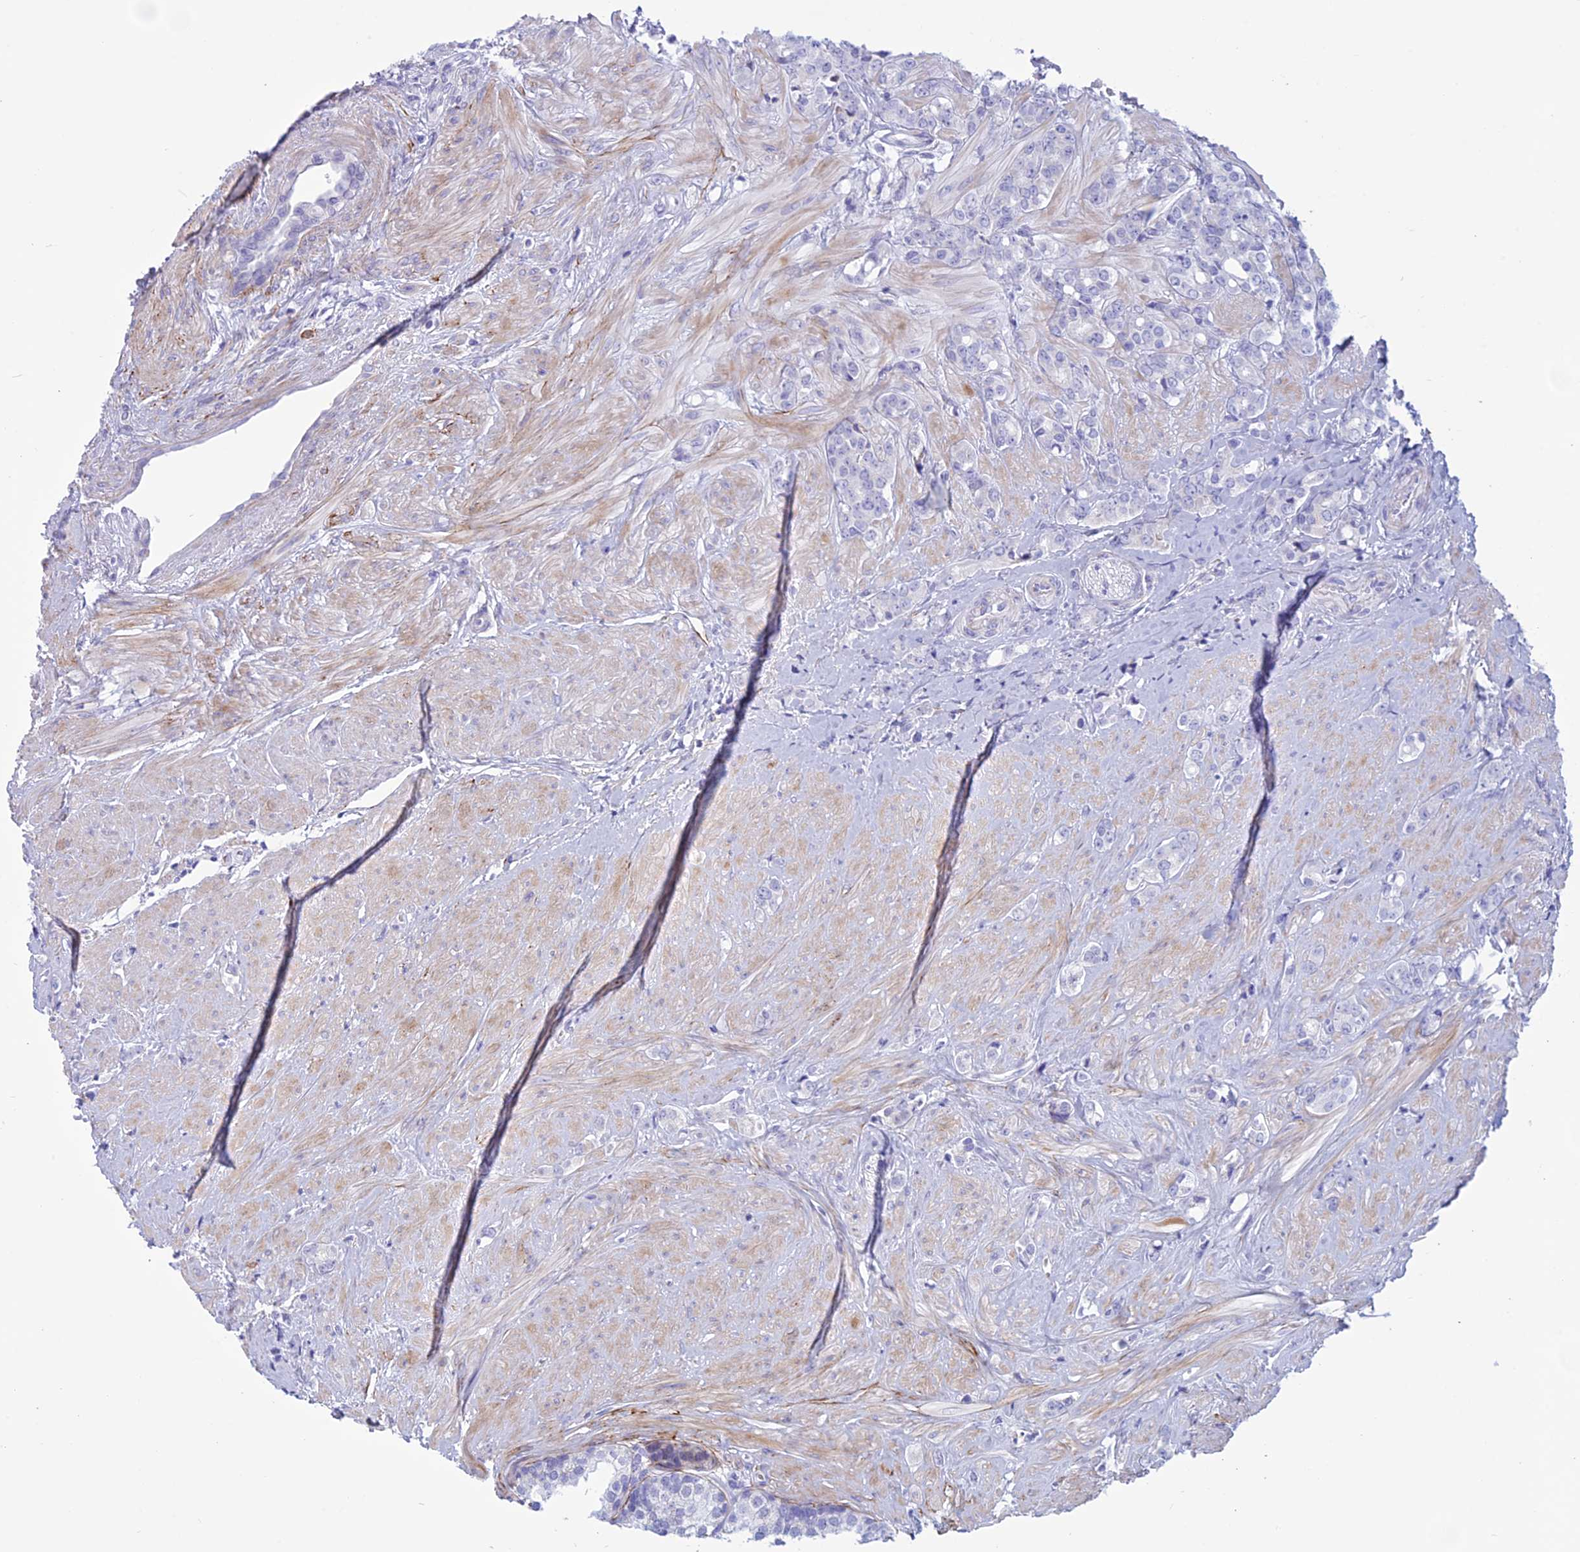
{"staining": {"intensity": "negative", "quantity": "none", "location": "none"}, "tissue": "prostate cancer", "cell_type": "Tumor cells", "image_type": "cancer", "snomed": [{"axis": "morphology", "description": "Adenocarcinoma, High grade"}, {"axis": "topography", "description": "Prostate"}], "caption": "High power microscopy image of an immunohistochemistry photomicrograph of prostate cancer, revealing no significant staining in tumor cells.", "gene": "SPHKAP", "patient": {"sex": "male", "age": 62}}